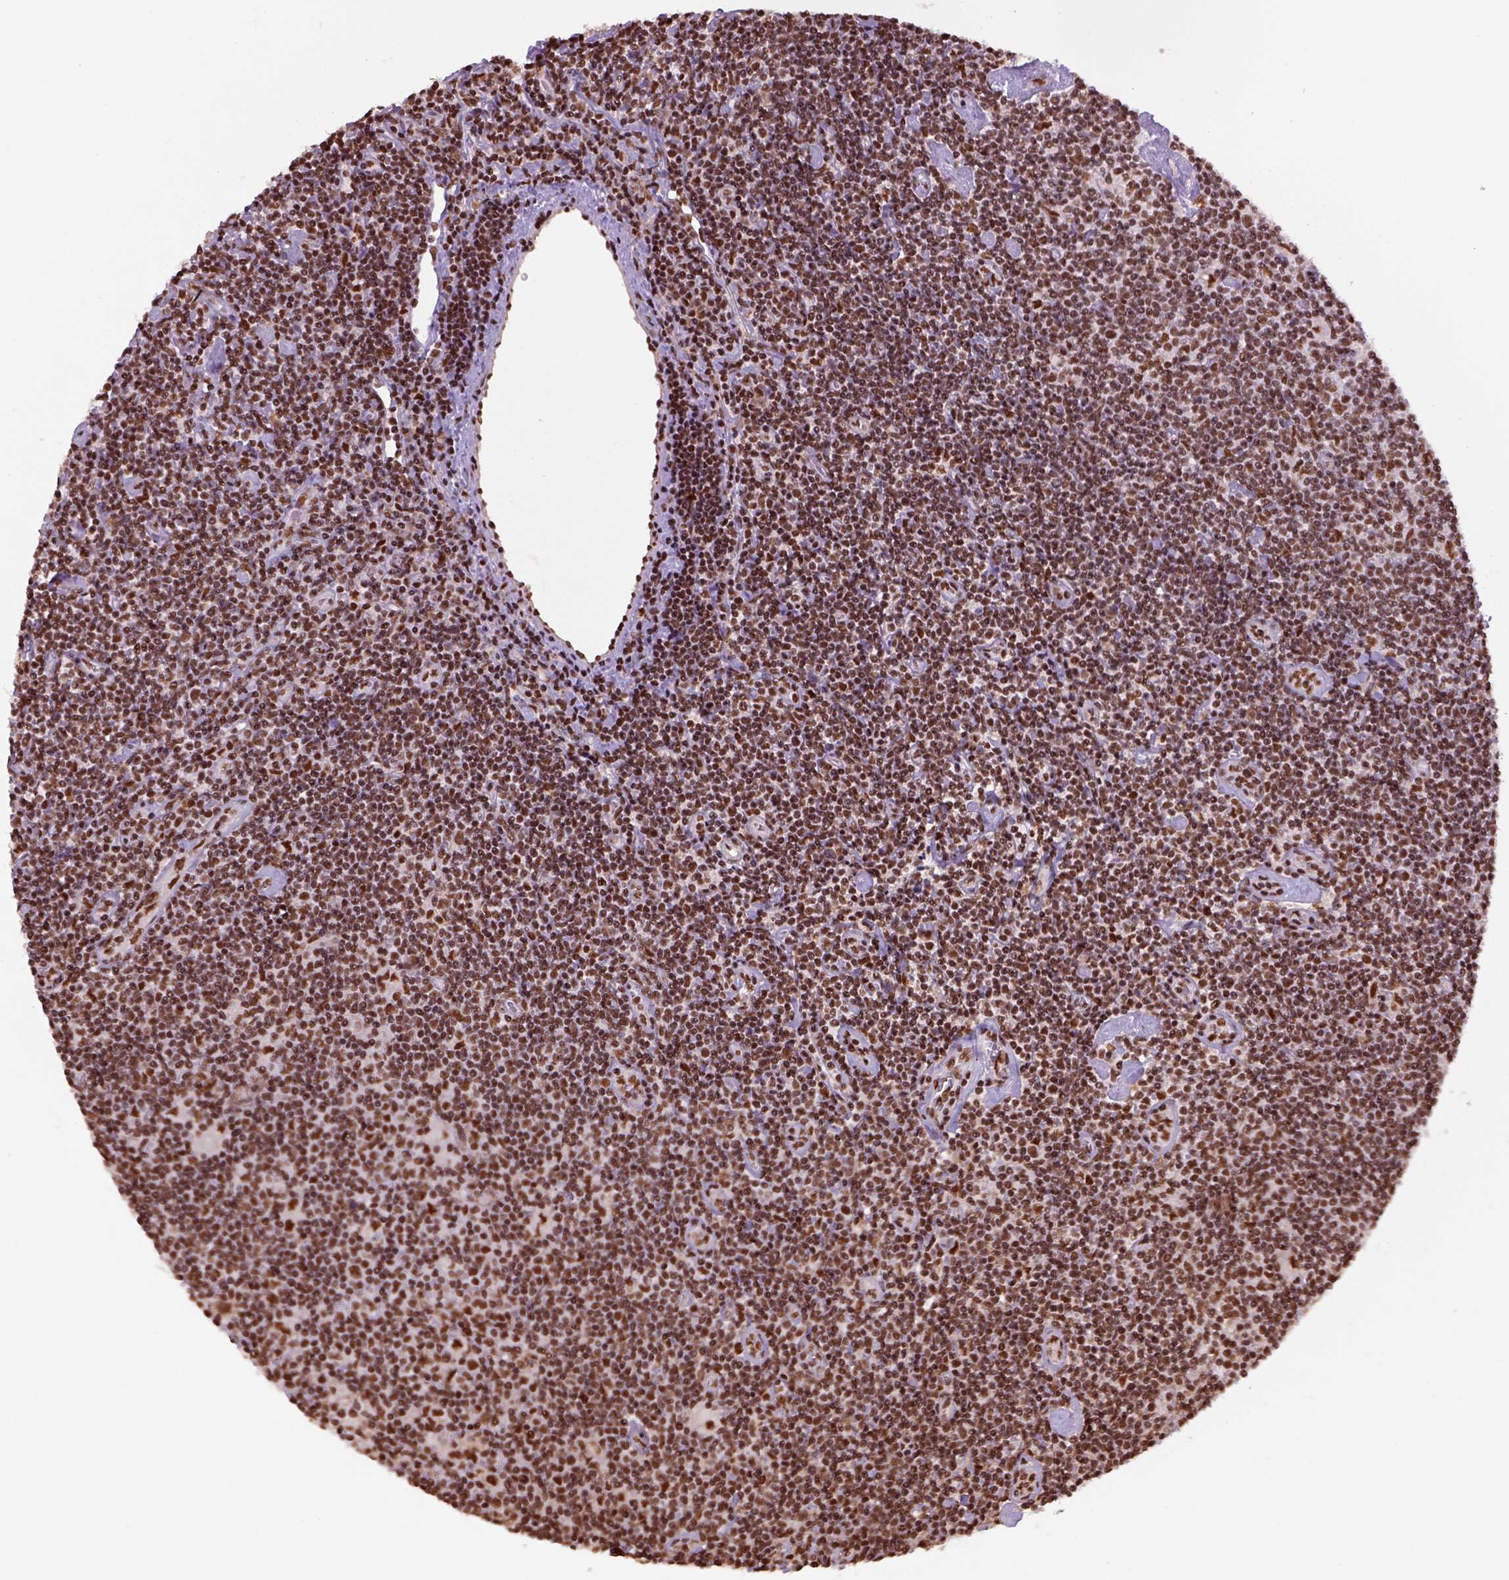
{"staining": {"intensity": "moderate", "quantity": ">75%", "location": "nuclear"}, "tissue": "lymphoma", "cell_type": "Tumor cells", "image_type": "cancer", "snomed": [{"axis": "morphology", "description": "Hodgkin's disease, NOS"}, {"axis": "topography", "description": "Lymph node"}], "caption": "DAB immunohistochemical staining of human lymphoma reveals moderate nuclear protein expression in about >75% of tumor cells. (DAB = brown stain, brightfield microscopy at high magnification).", "gene": "CCAR1", "patient": {"sex": "male", "age": 40}}